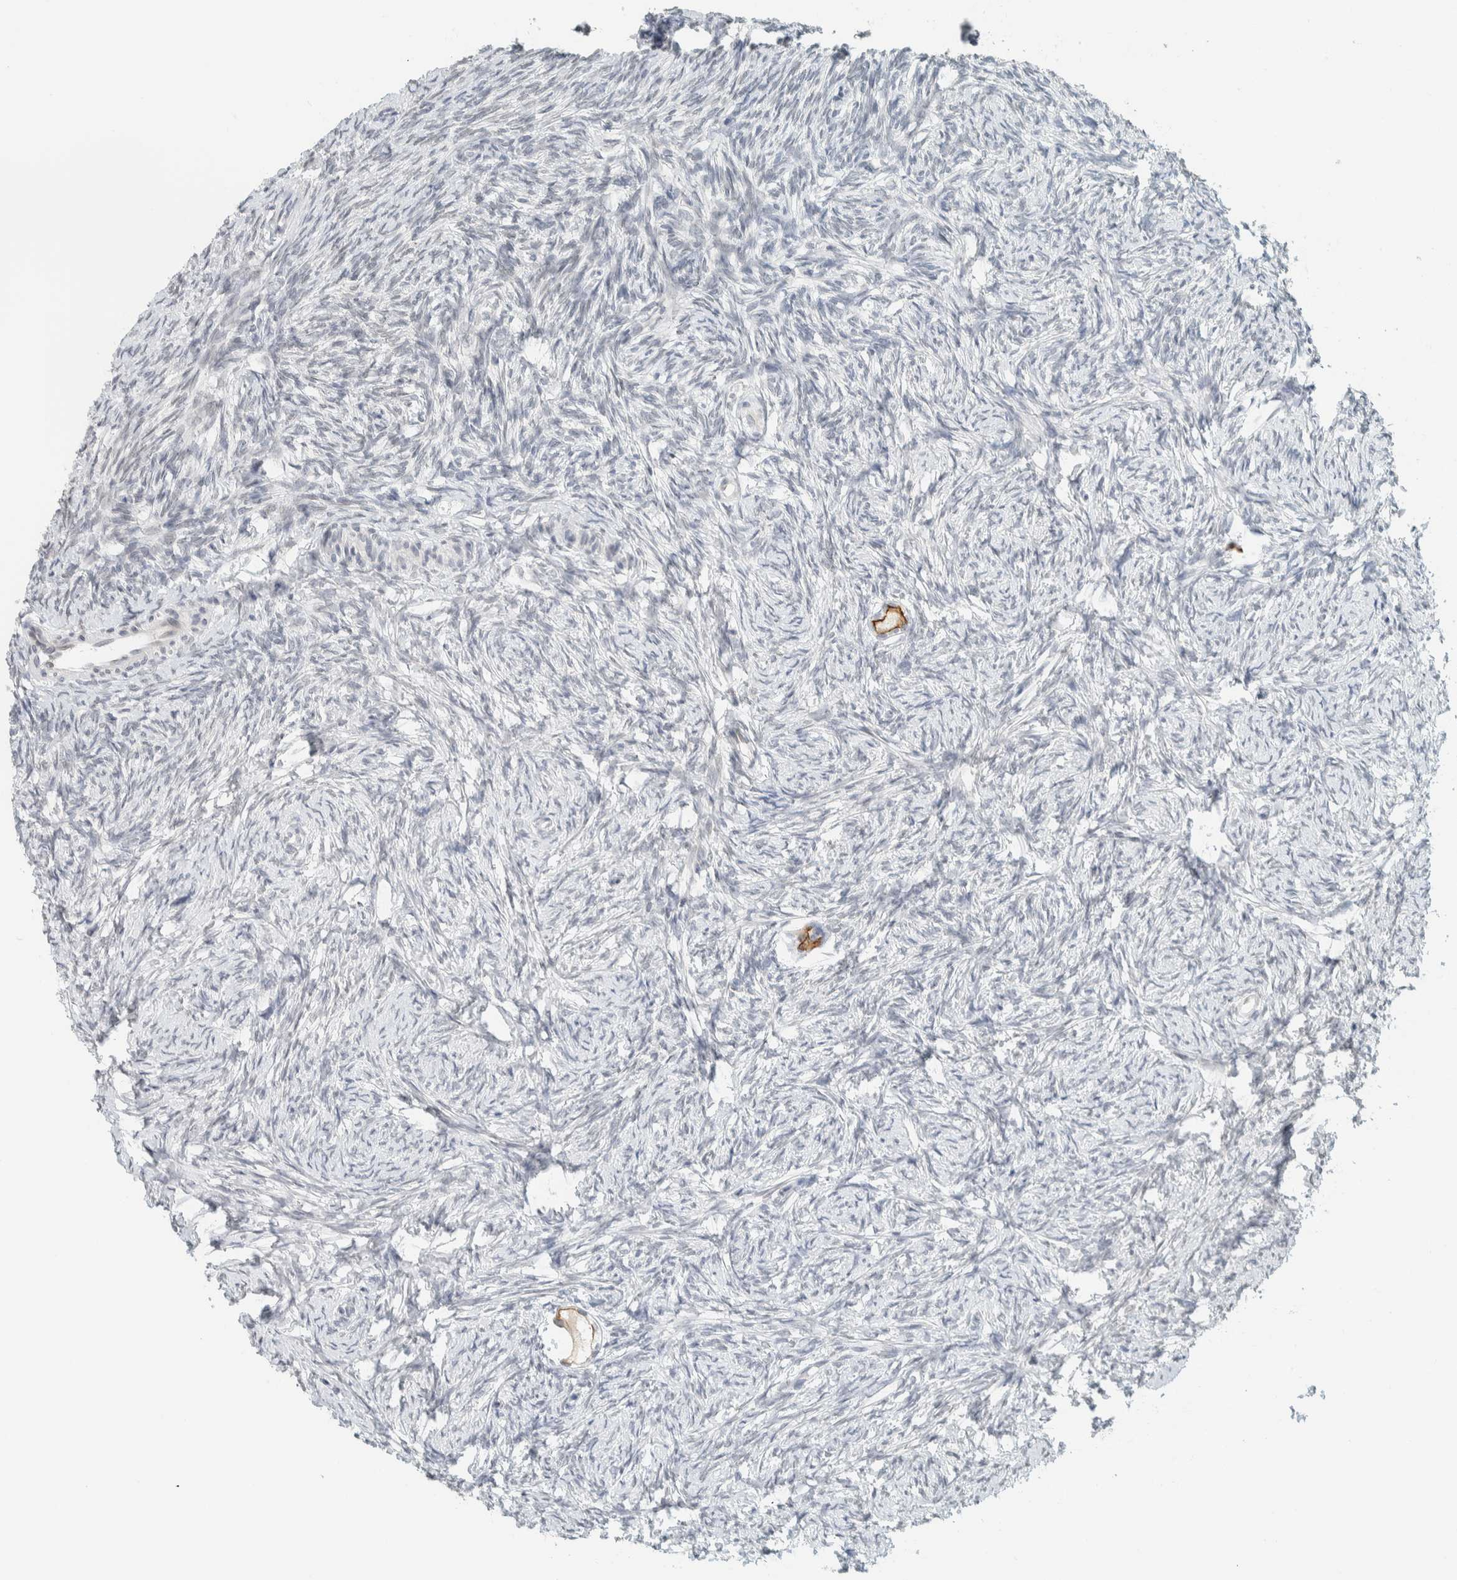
{"staining": {"intensity": "moderate", "quantity": ">75%", "location": "cytoplasmic/membranous"}, "tissue": "ovary", "cell_type": "Follicle cells", "image_type": "normal", "snomed": [{"axis": "morphology", "description": "Normal tissue, NOS"}, {"axis": "topography", "description": "Ovary"}], "caption": "Brown immunohistochemical staining in unremarkable ovary exhibits moderate cytoplasmic/membranous staining in about >75% of follicle cells. Immunohistochemistry stains the protein in brown and the nuclei are stained blue.", "gene": "C1QTNF12", "patient": {"sex": "female", "age": 34}}